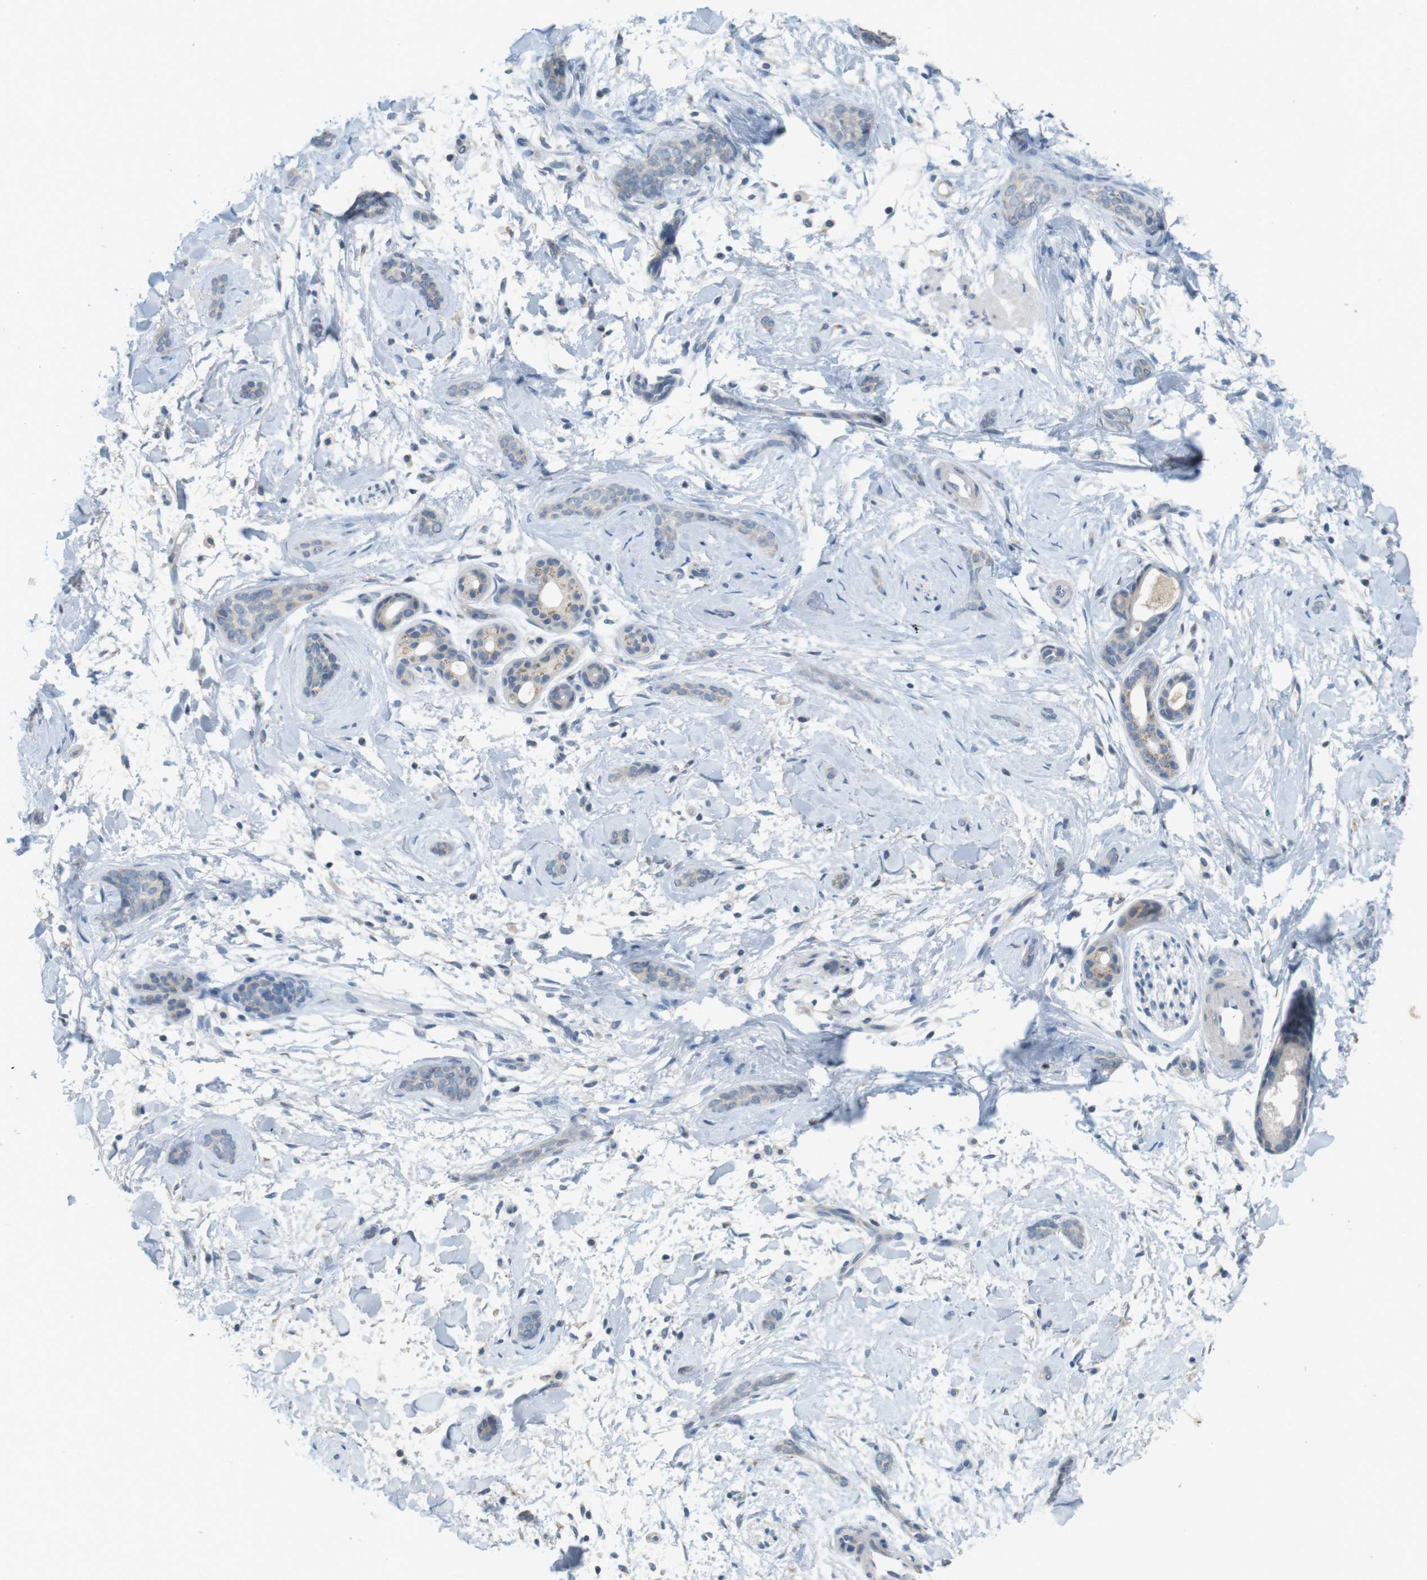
{"staining": {"intensity": "negative", "quantity": "none", "location": "none"}, "tissue": "skin cancer", "cell_type": "Tumor cells", "image_type": "cancer", "snomed": [{"axis": "morphology", "description": "Basal cell carcinoma"}, {"axis": "morphology", "description": "Adnexal tumor, benign"}, {"axis": "topography", "description": "Skin"}], "caption": "An immunohistochemistry image of skin cancer is shown. There is no staining in tumor cells of skin cancer.", "gene": "YIPF3", "patient": {"sex": "female", "age": 42}}